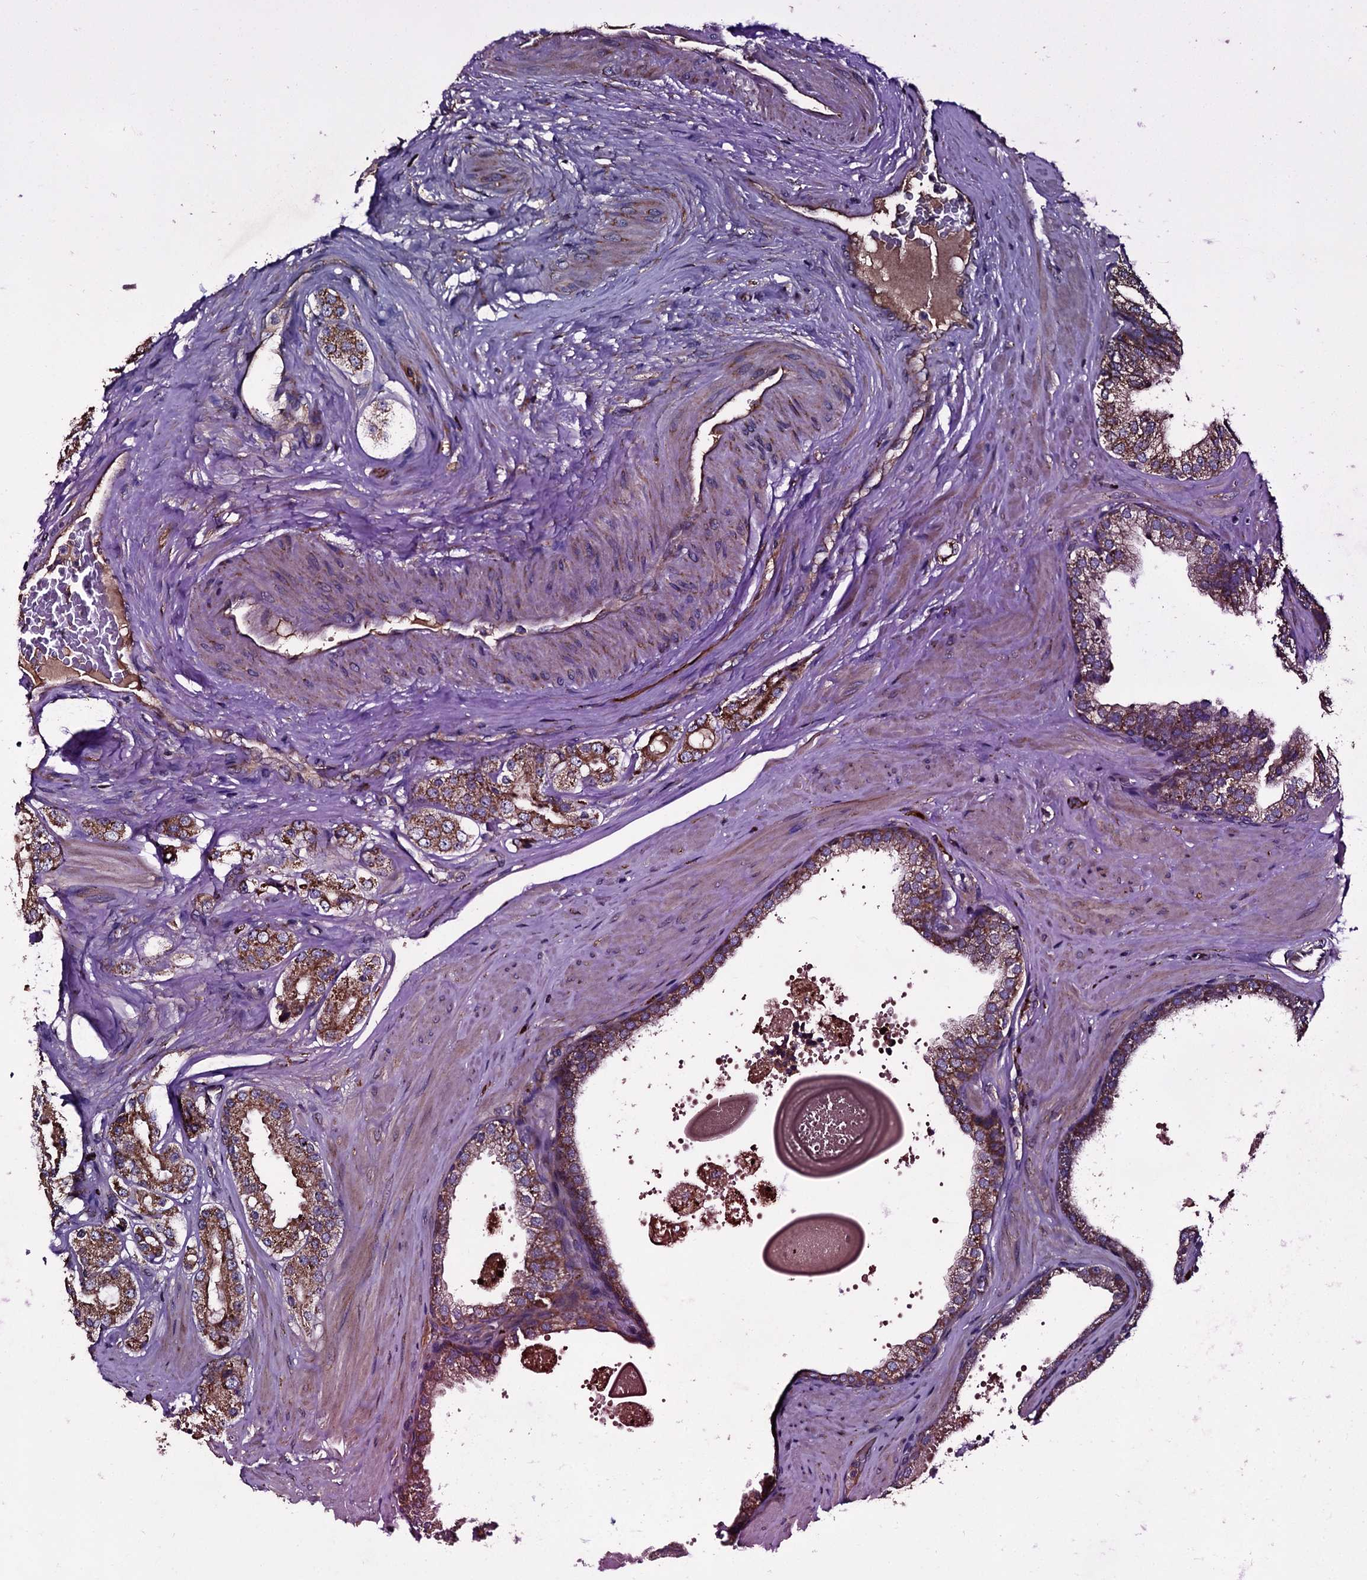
{"staining": {"intensity": "strong", "quantity": ">75%", "location": "cytoplasmic/membranous"}, "tissue": "prostate cancer", "cell_type": "Tumor cells", "image_type": "cancer", "snomed": [{"axis": "morphology", "description": "Adenocarcinoma, High grade"}, {"axis": "topography", "description": "Prostate"}], "caption": "Protein expression analysis of prostate cancer (high-grade adenocarcinoma) demonstrates strong cytoplasmic/membranous positivity in approximately >75% of tumor cells.", "gene": "ACSS3", "patient": {"sex": "male", "age": 65}}